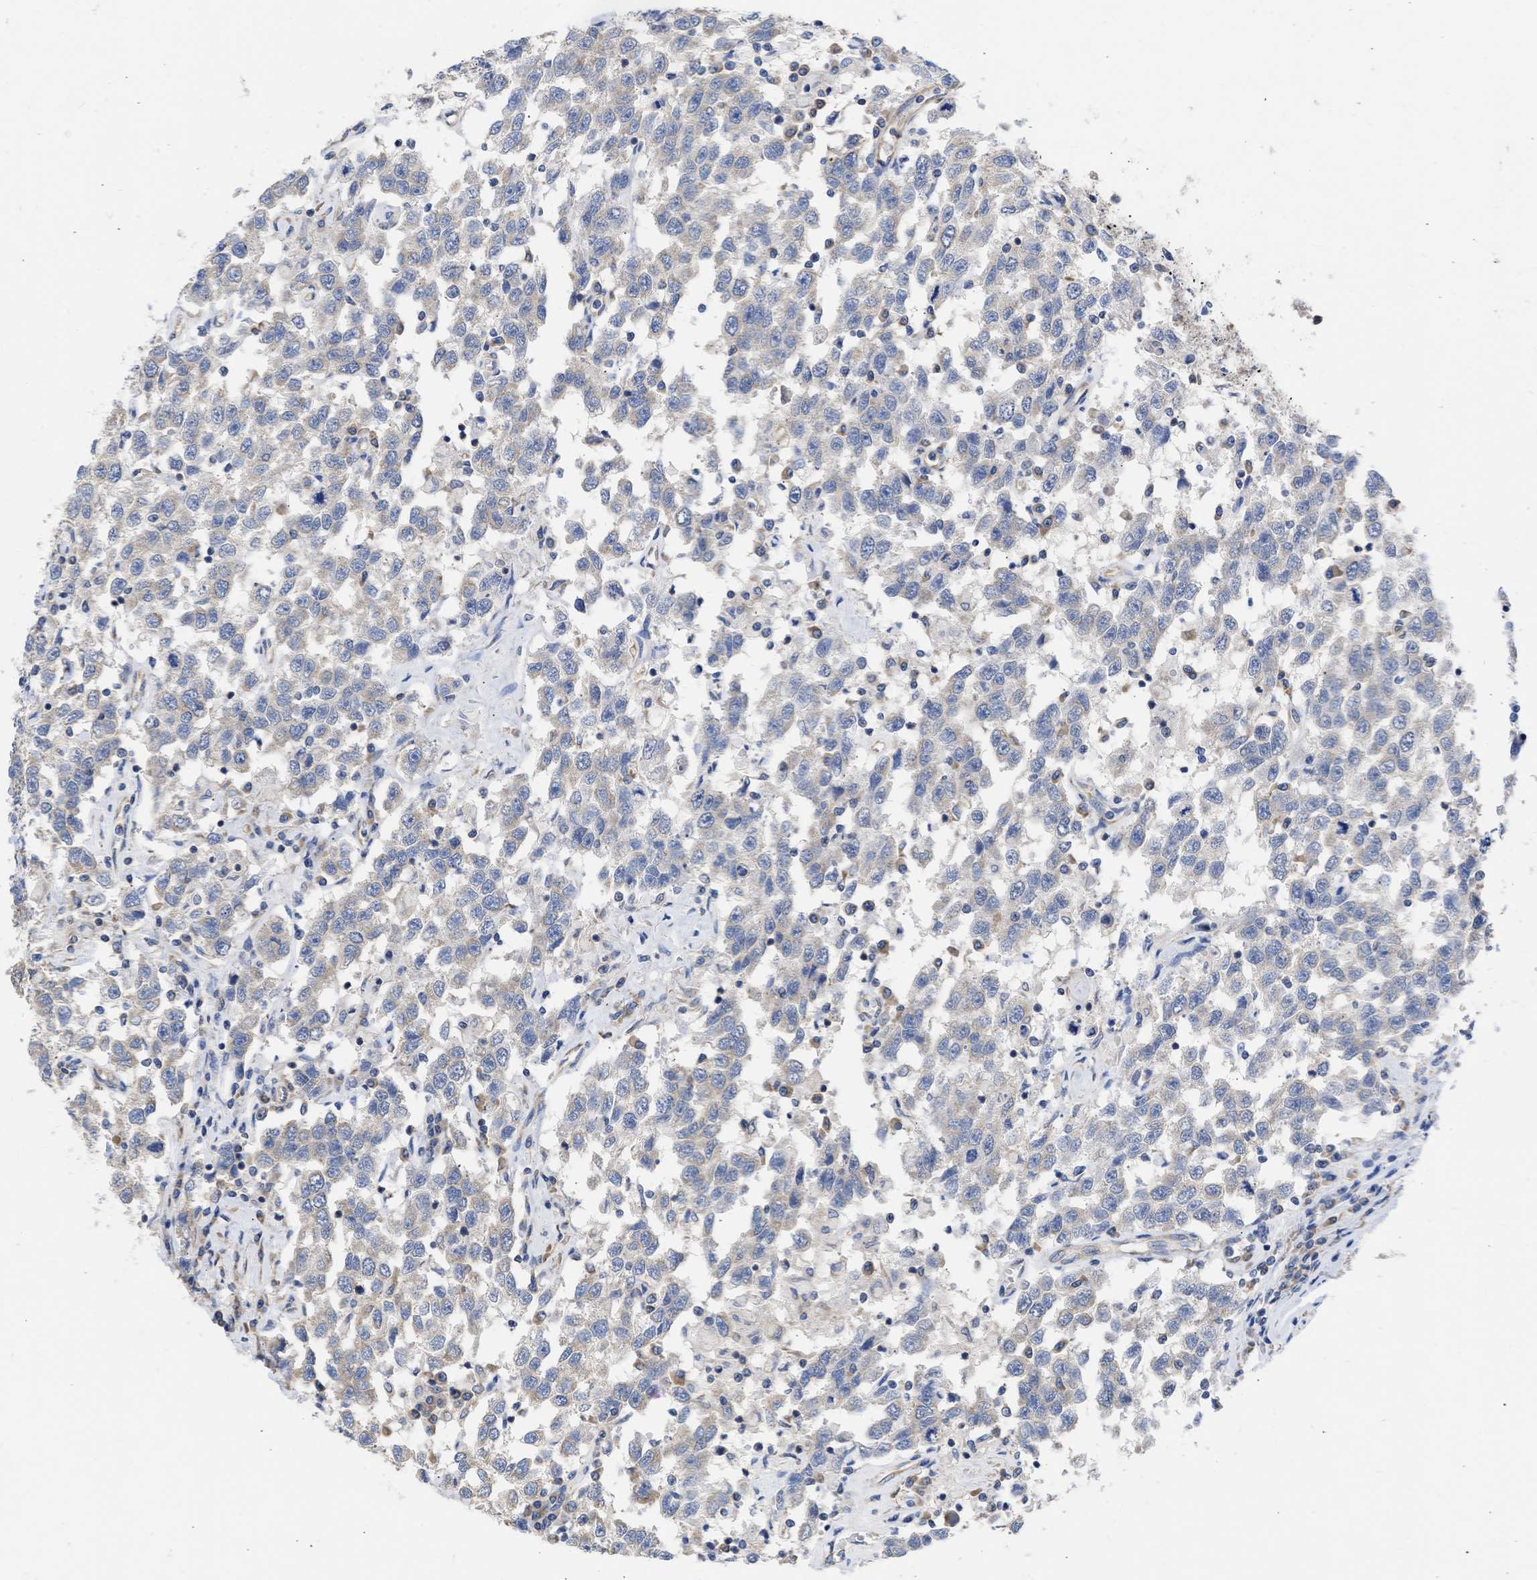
{"staining": {"intensity": "negative", "quantity": "none", "location": "none"}, "tissue": "testis cancer", "cell_type": "Tumor cells", "image_type": "cancer", "snomed": [{"axis": "morphology", "description": "Seminoma, NOS"}, {"axis": "topography", "description": "Testis"}], "caption": "A micrograph of human testis cancer (seminoma) is negative for staining in tumor cells.", "gene": "MAP2K3", "patient": {"sex": "male", "age": 41}}